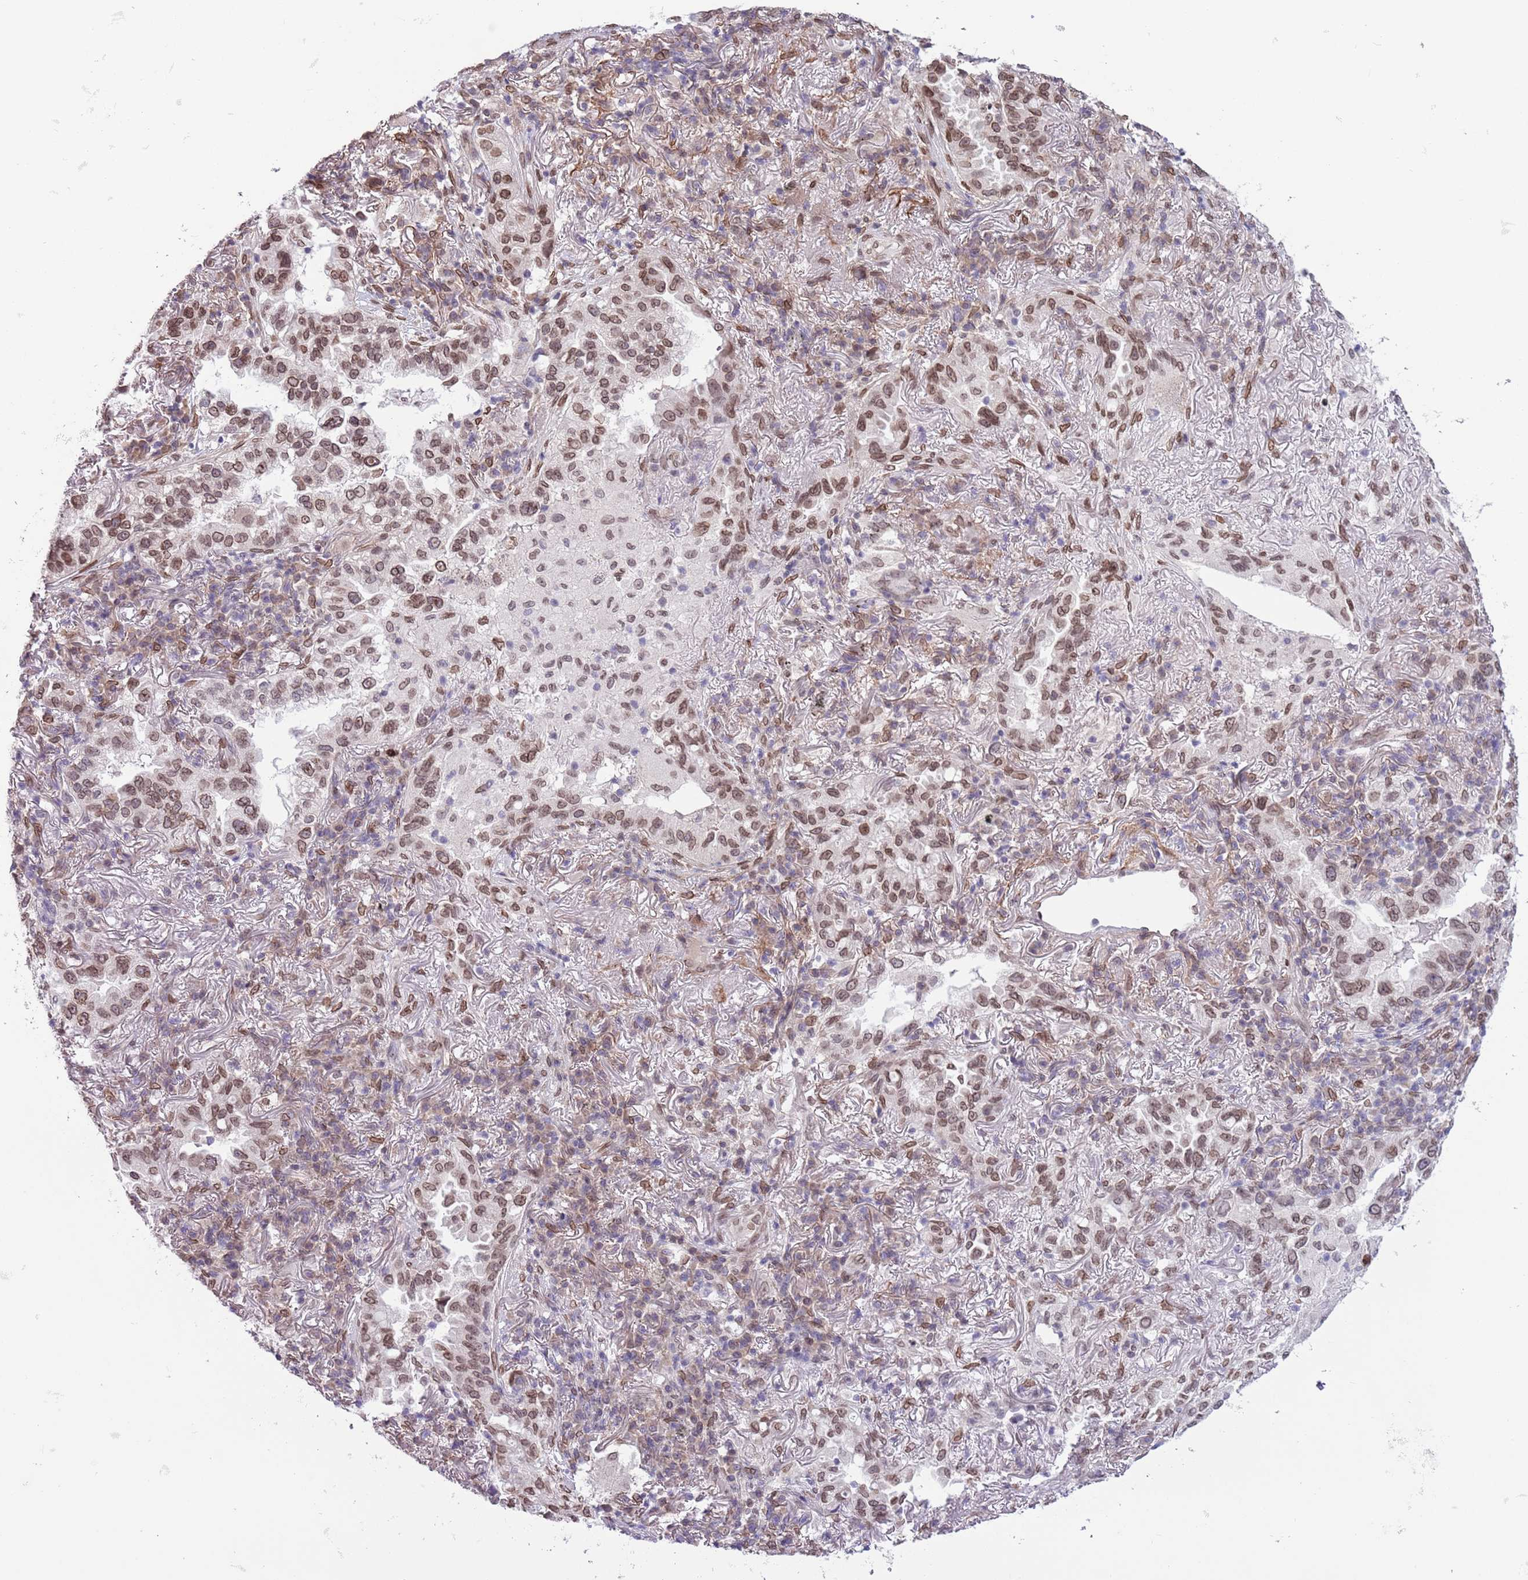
{"staining": {"intensity": "moderate", "quantity": ">75%", "location": "nuclear"}, "tissue": "lung cancer", "cell_type": "Tumor cells", "image_type": "cancer", "snomed": [{"axis": "morphology", "description": "Adenocarcinoma, NOS"}, {"axis": "topography", "description": "Lung"}], "caption": "High-magnification brightfield microscopy of lung adenocarcinoma stained with DAB (3,3'-diaminobenzidine) (brown) and counterstained with hematoxylin (blue). tumor cells exhibit moderate nuclear staining is seen in approximately>75% of cells.", "gene": "ZGLP1", "patient": {"sex": "female", "age": 69}}